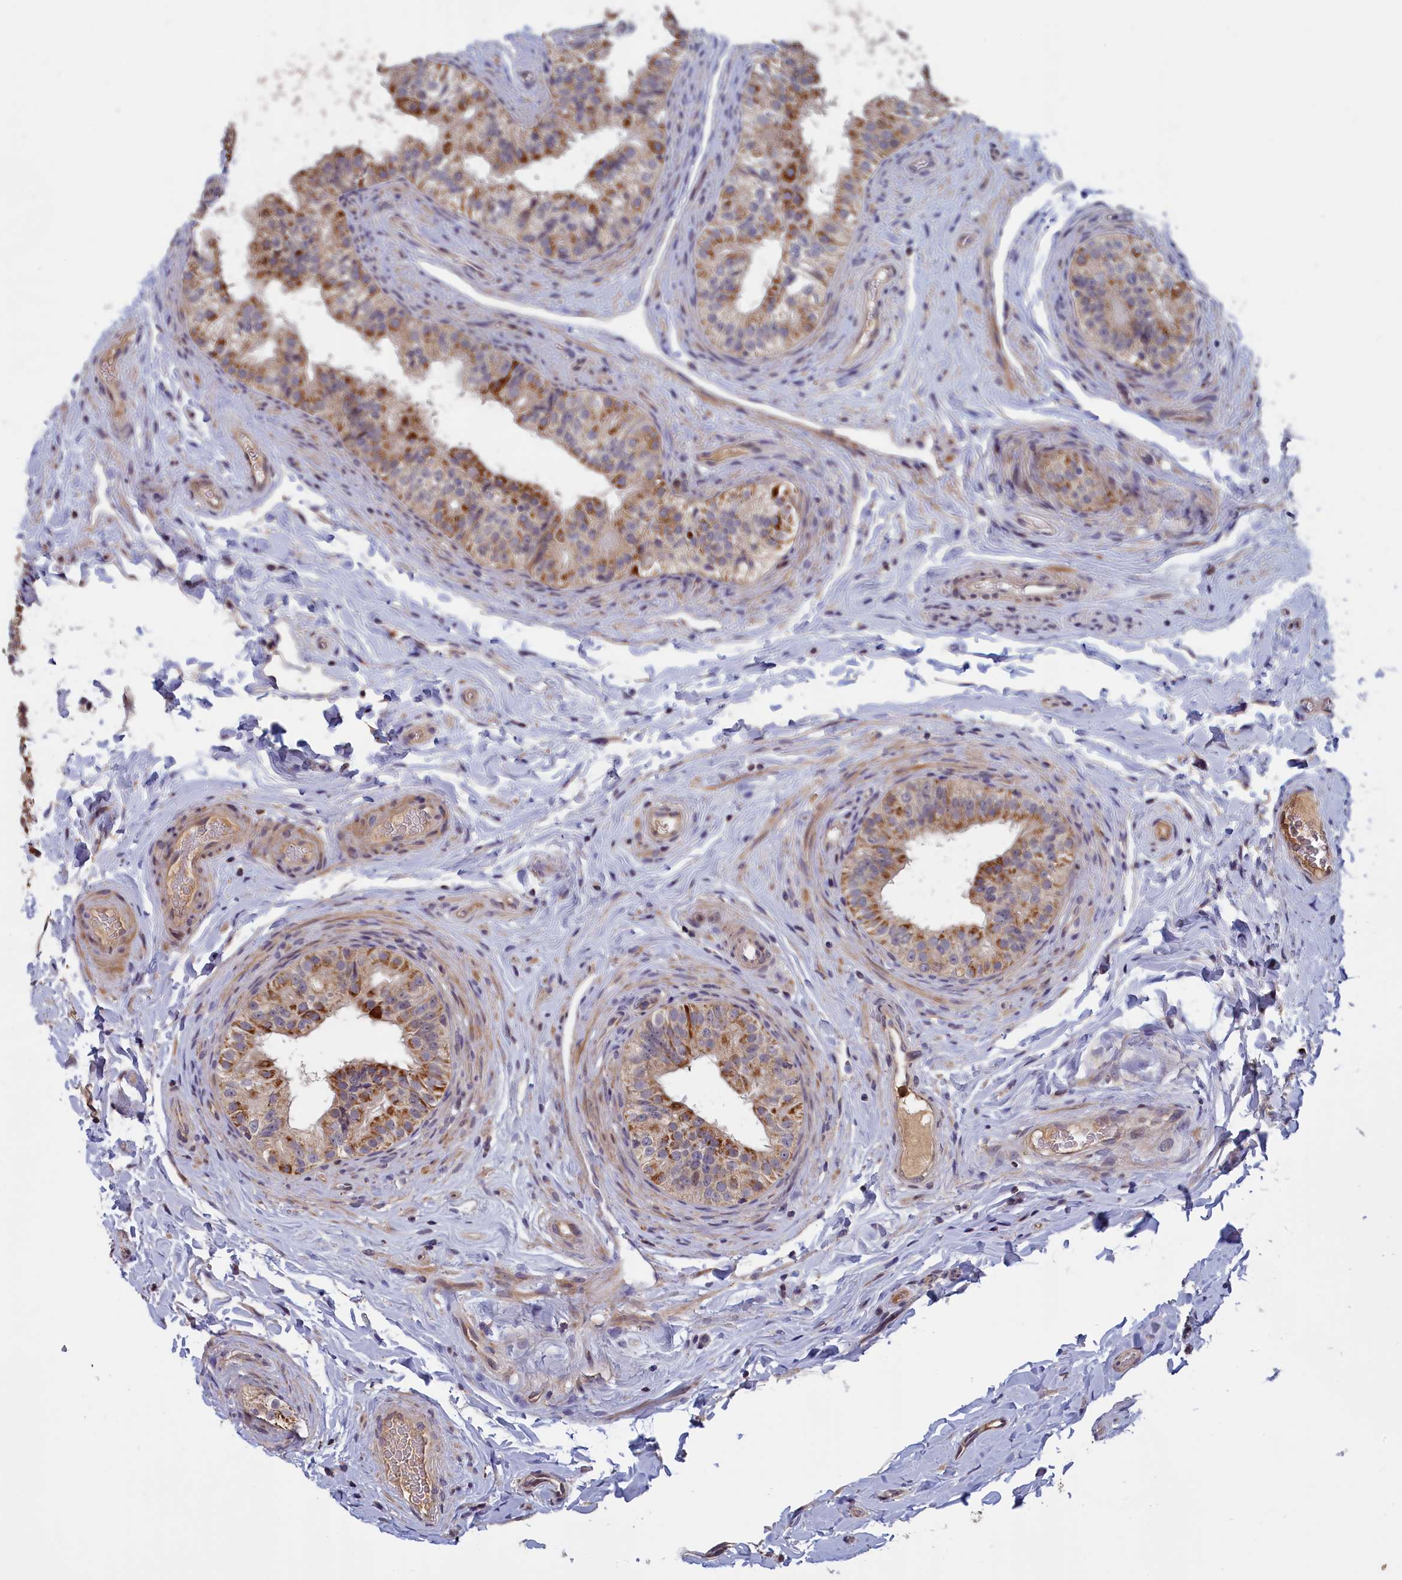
{"staining": {"intensity": "moderate", "quantity": "25%-75%", "location": "cytoplasmic/membranous"}, "tissue": "epididymis", "cell_type": "Glandular cells", "image_type": "normal", "snomed": [{"axis": "morphology", "description": "Normal tissue, NOS"}, {"axis": "topography", "description": "Epididymis"}], "caption": "Epididymis stained with immunohistochemistry displays moderate cytoplasmic/membranous expression in approximately 25%-75% of glandular cells. The protein of interest is shown in brown color, while the nuclei are stained blue.", "gene": "EPB41L4B", "patient": {"sex": "male", "age": 49}}